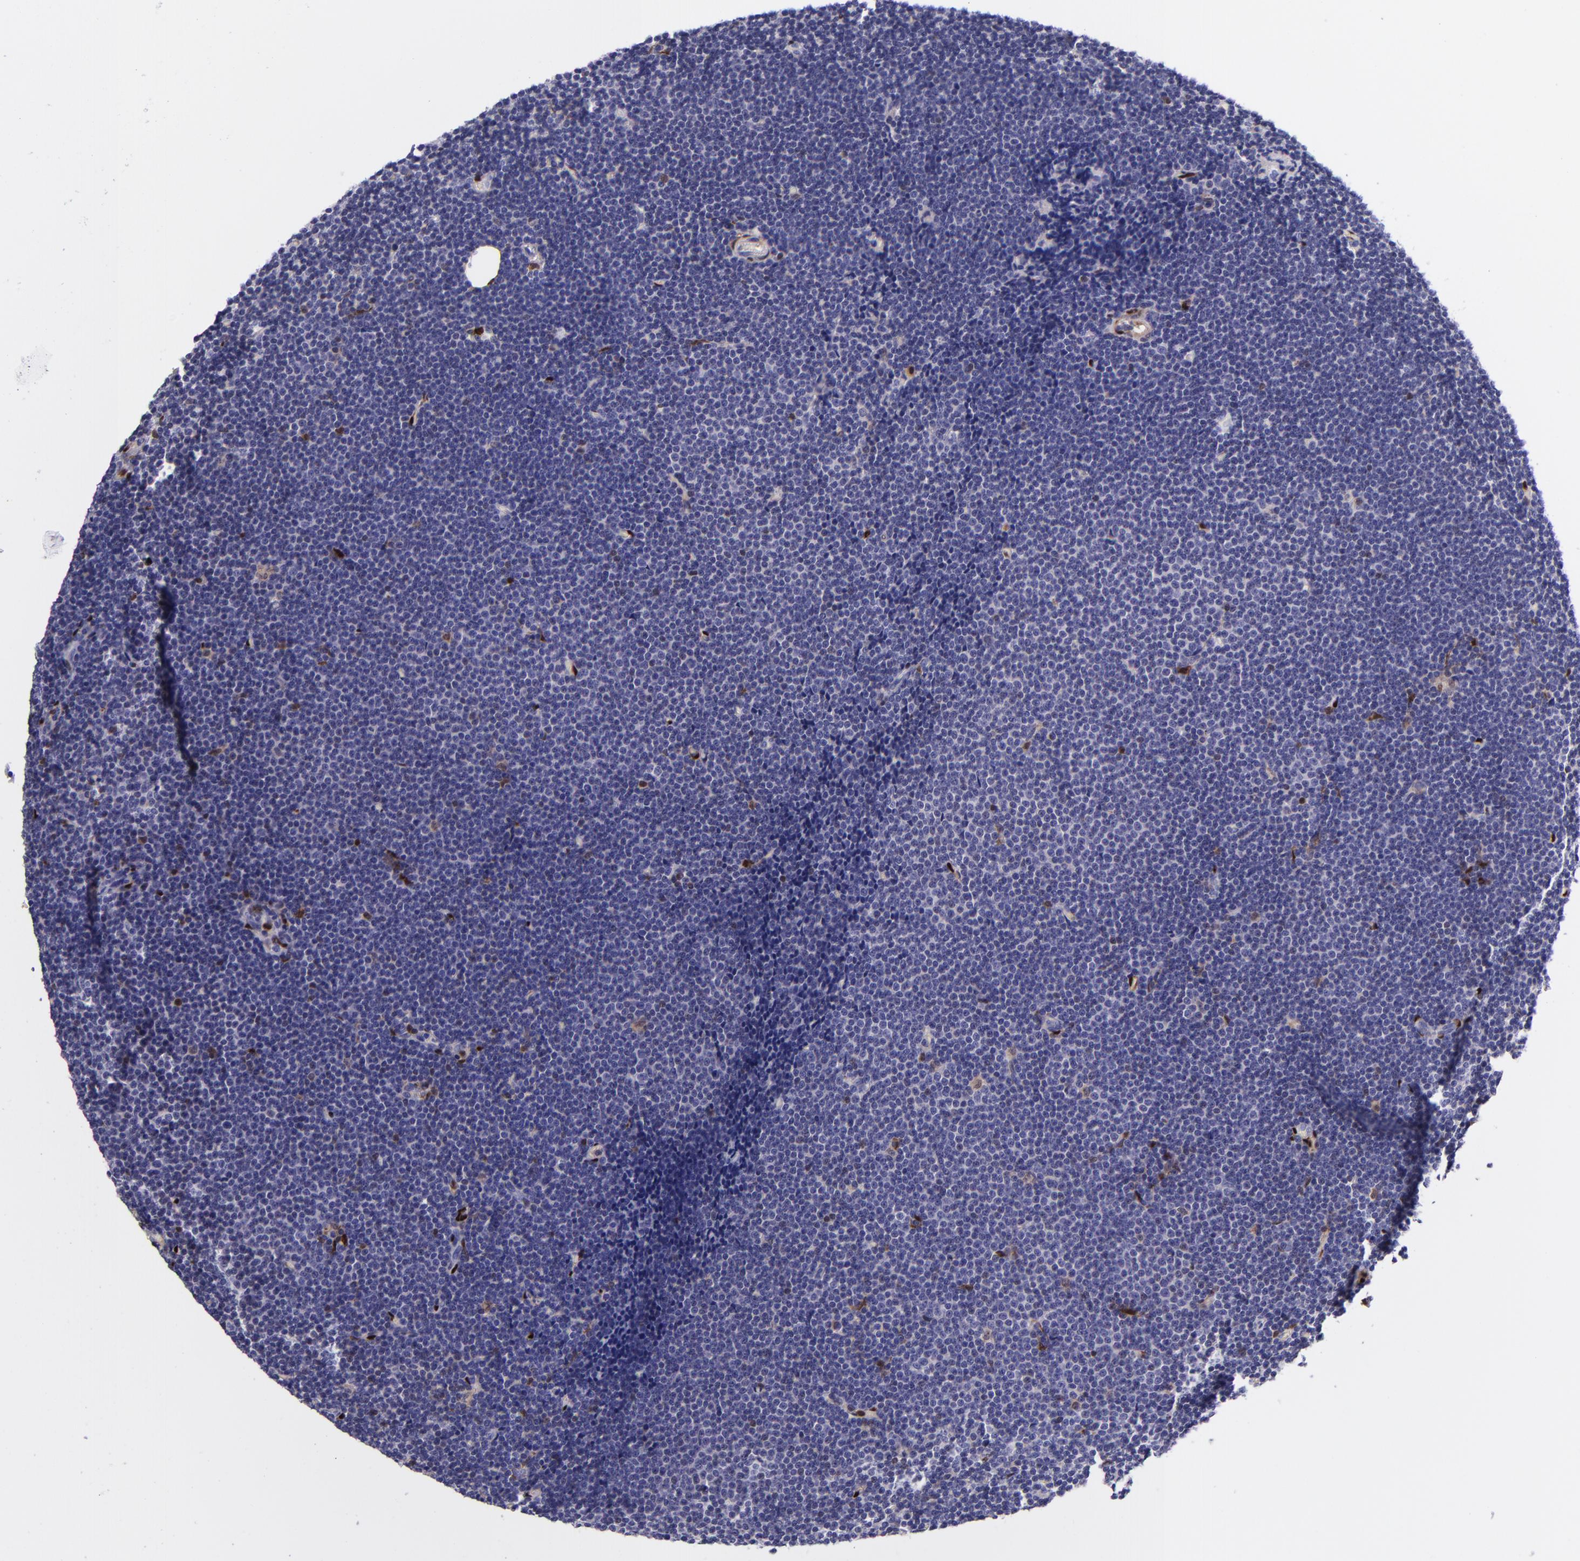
{"staining": {"intensity": "negative", "quantity": "none", "location": "none"}, "tissue": "lymphoma", "cell_type": "Tumor cells", "image_type": "cancer", "snomed": [{"axis": "morphology", "description": "Malignant lymphoma, non-Hodgkin's type, Low grade"}, {"axis": "topography", "description": "Lymph node"}], "caption": "The photomicrograph reveals no staining of tumor cells in lymphoma.", "gene": "LGALS1", "patient": {"sex": "female", "age": 73}}